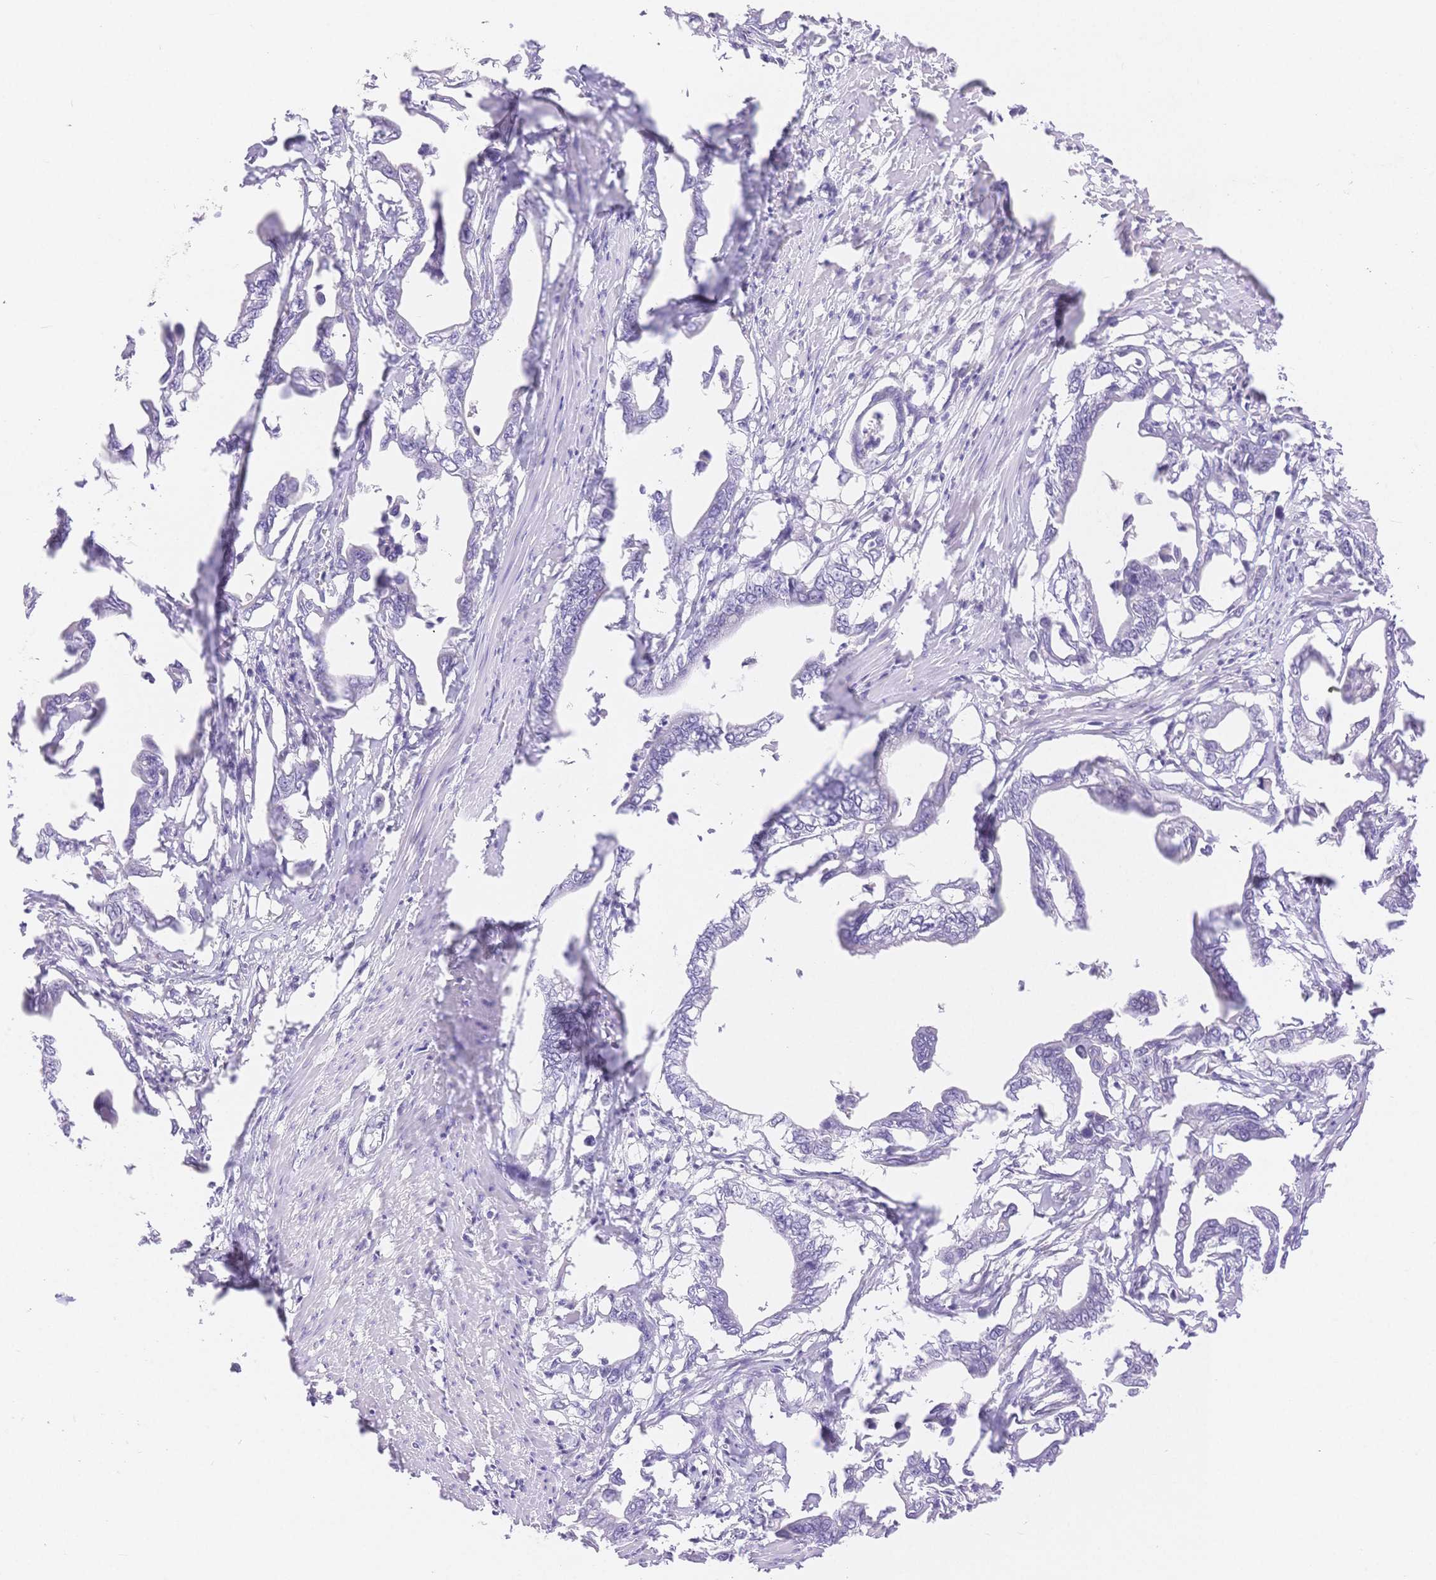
{"staining": {"intensity": "negative", "quantity": "none", "location": "none"}, "tissue": "pancreatic cancer", "cell_type": "Tumor cells", "image_type": "cancer", "snomed": [{"axis": "morphology", "description": "Adenocarcinoma, NOS"}, {"axis": "topography", "description": "Pancreas"}], "caption": "Pancreatic adenocarcinoma stained for a protein using IHC demonstrates no expression tumor cells.", "gene": "MYOM1", "patient": {"sex": "male", "age": 61}}